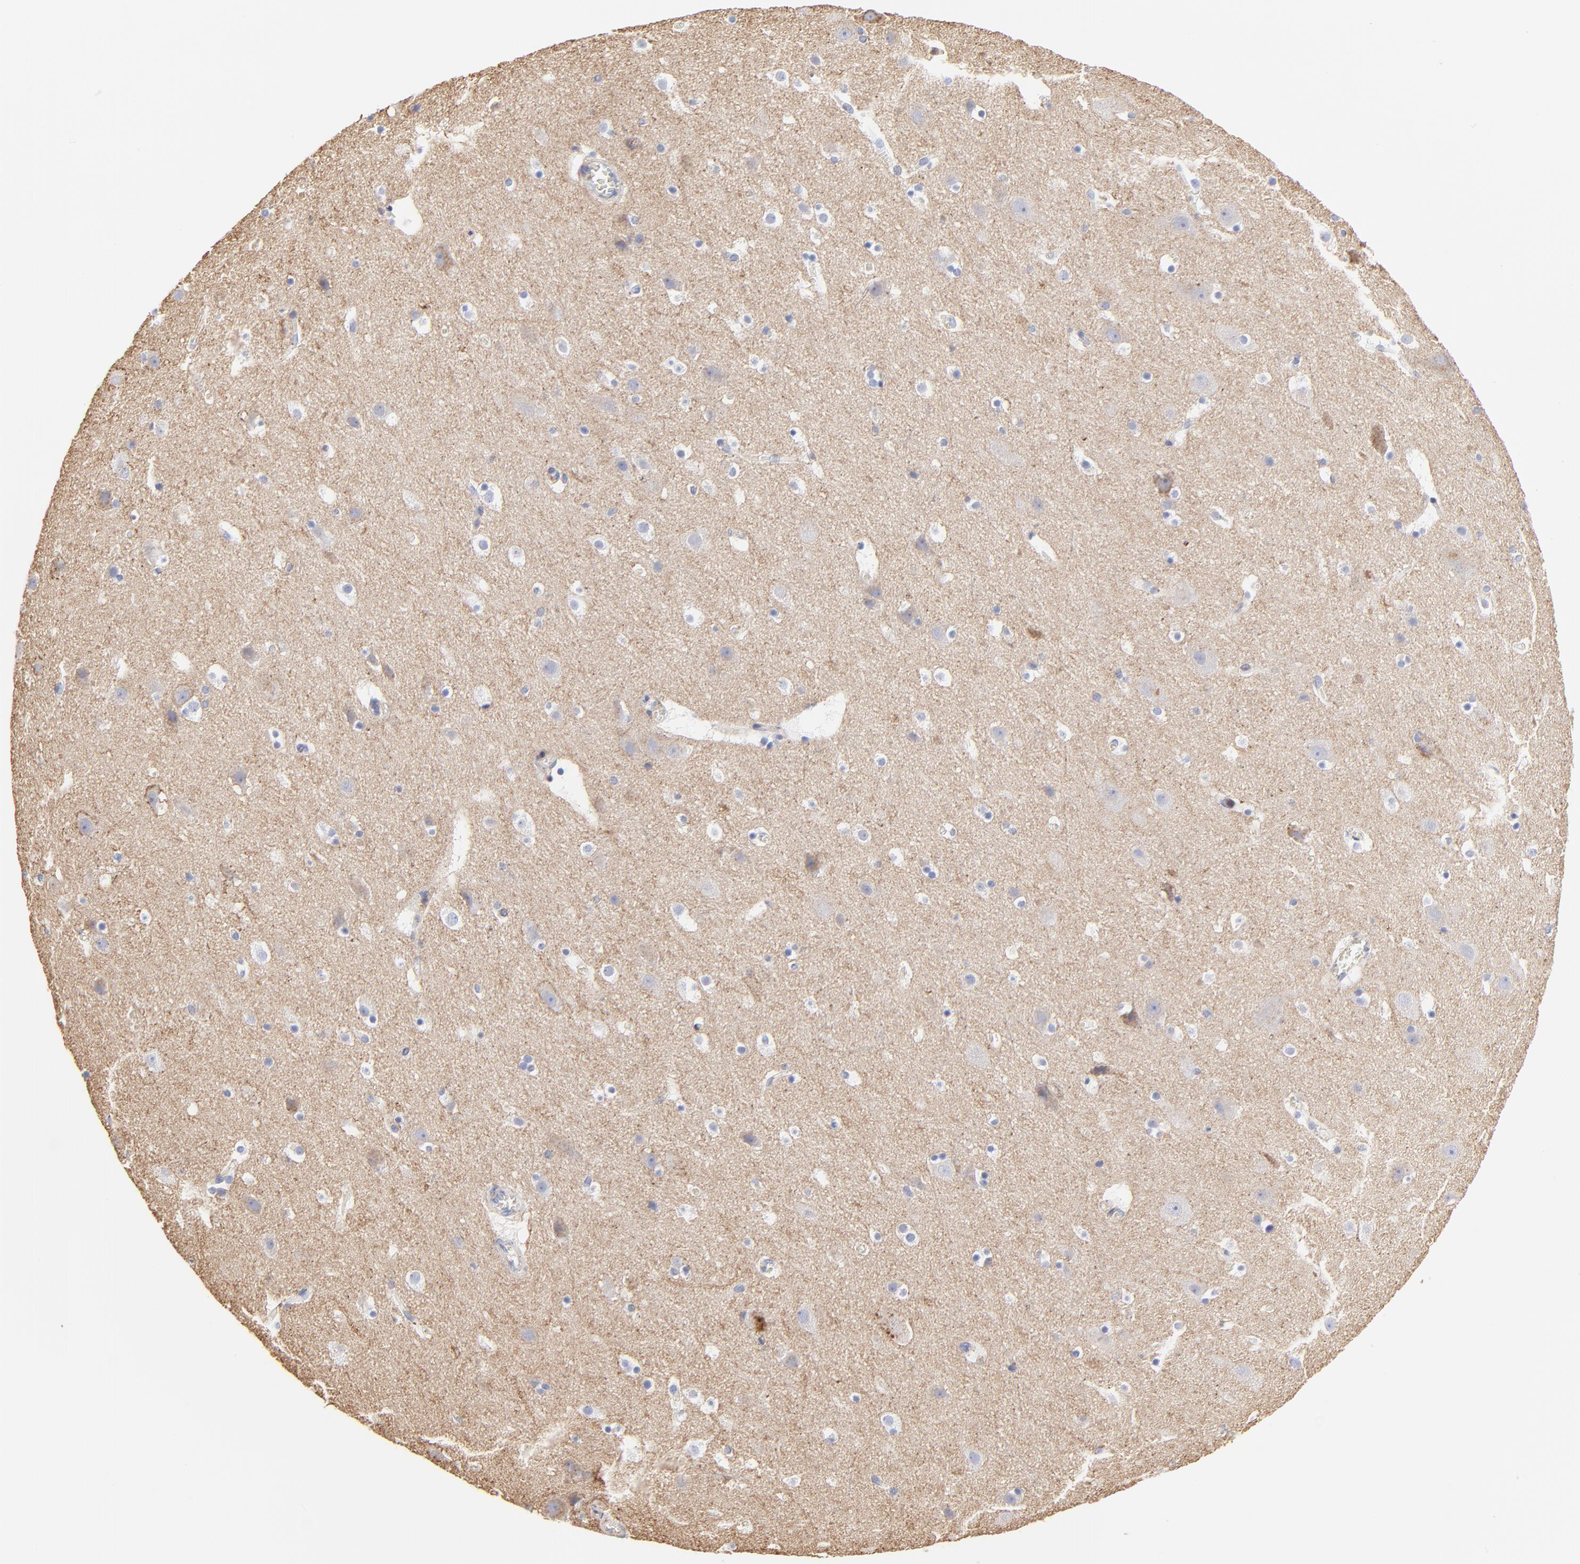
{"staining": {"intensity": "negative", "quantity": "none", "location": "none"}, "tissue": "cerebral cortex", "cell_type": "Endothelial cells", "image_type": "normal", "snomed": [{"axis": "morphology", "description": "Normal tissue, NOS"}, {"axis": "topography", "description": "Cerebral cortex"}], "caption": "The micrograph demonstrates no staining of endothelial cells in unremarkable cerebral cortex.", "gene": "ANXA6", "patient": {"sex": "male", "age": 45}}